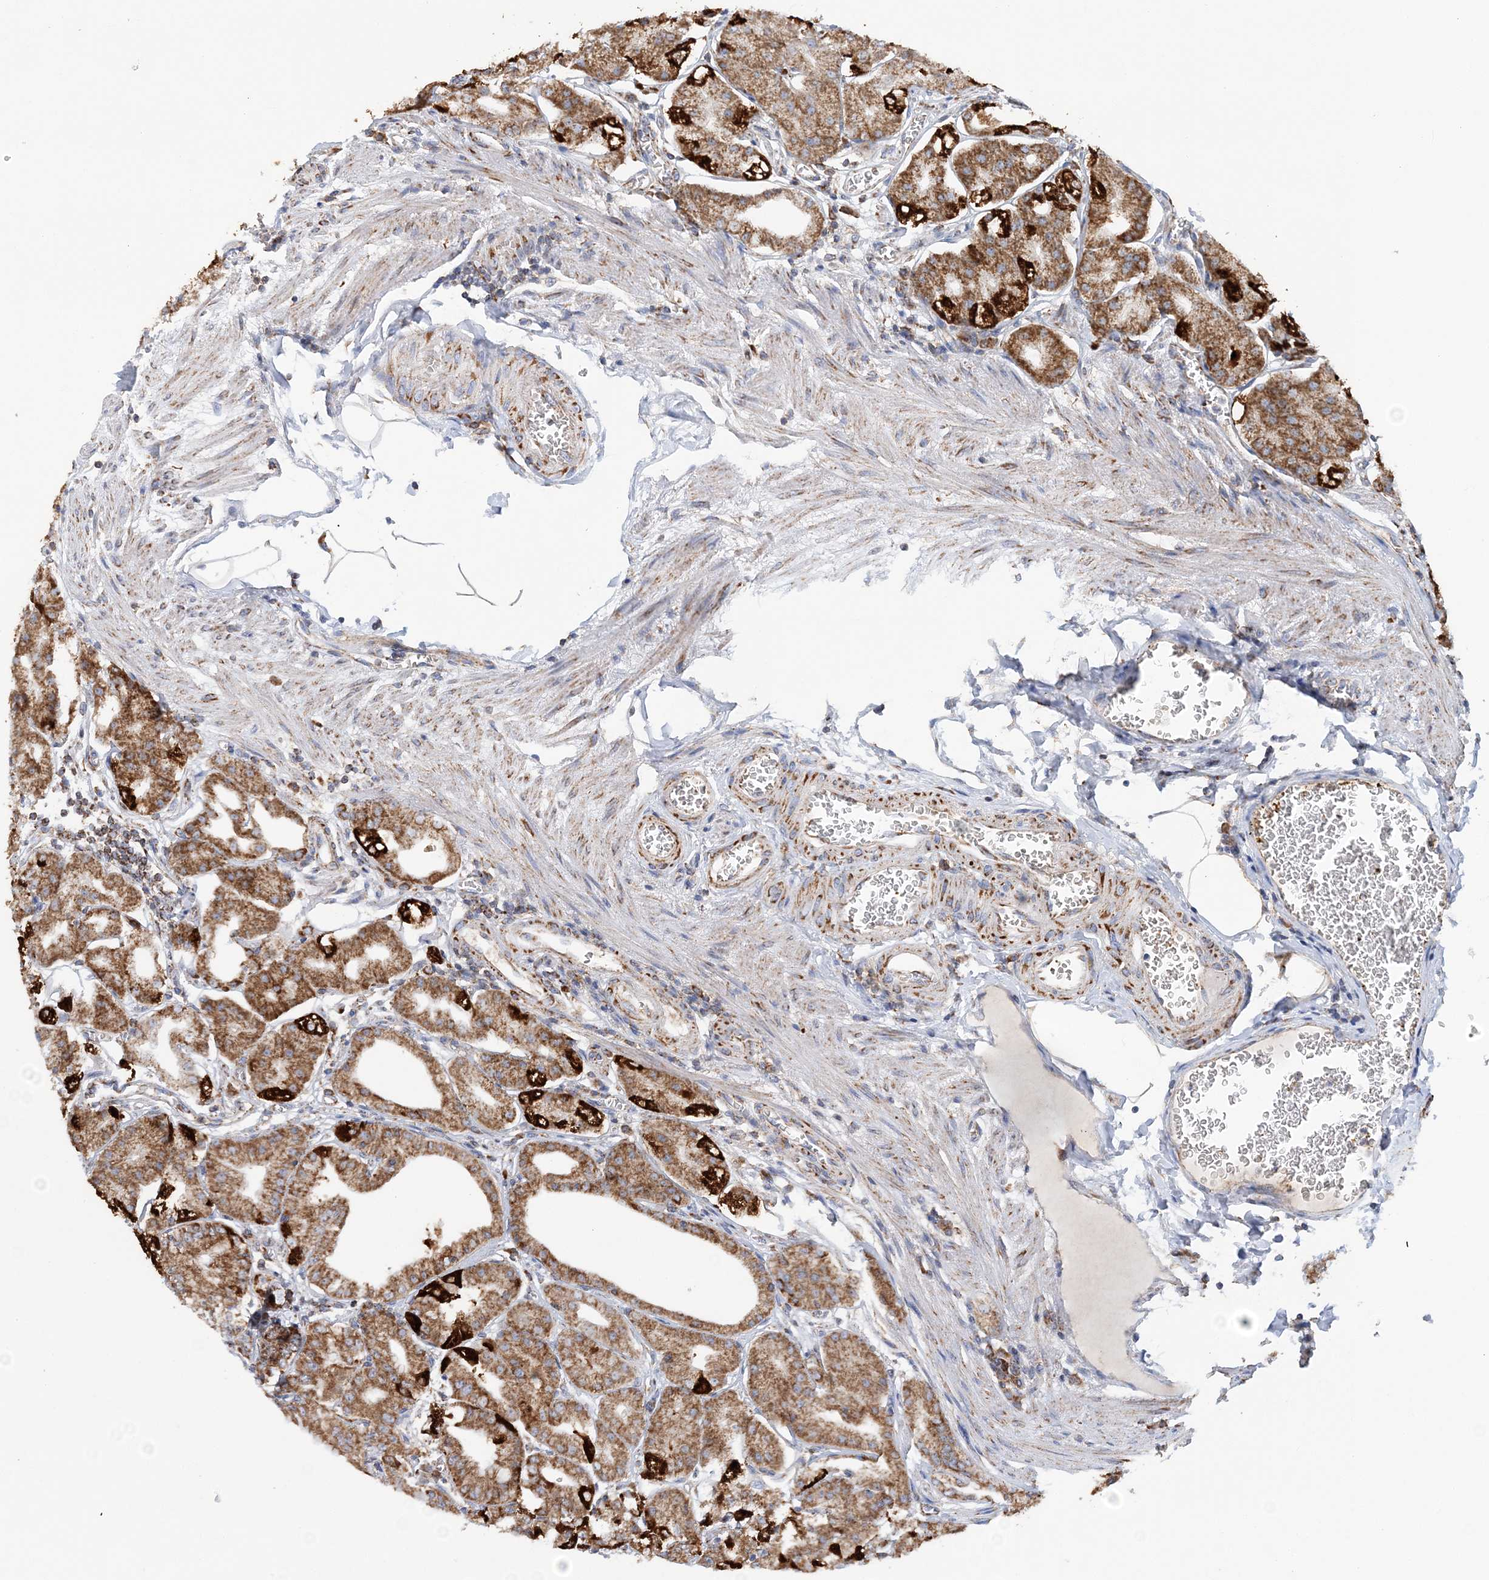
{"staining": {"intensity": "strong", "quantity": ">75%", "location": "cytoplasmic/membranous"}, "tissue": "stomach", "cell_type": "Glandular cells", "image_type": "normal", "snomed": [{"axis": "morphology", "description": "Normal tissue, NOS"}, {"axis": "topography", "description": "Stomach, lower"}], "caption": "Glandular cells demonstrate high levels of strong cytoplasmic/membranous staining in approximately >75% of cells in unremarkable human stomach.", "gene": "TTC32", "patient": {"sex": "male", "age": 71}}